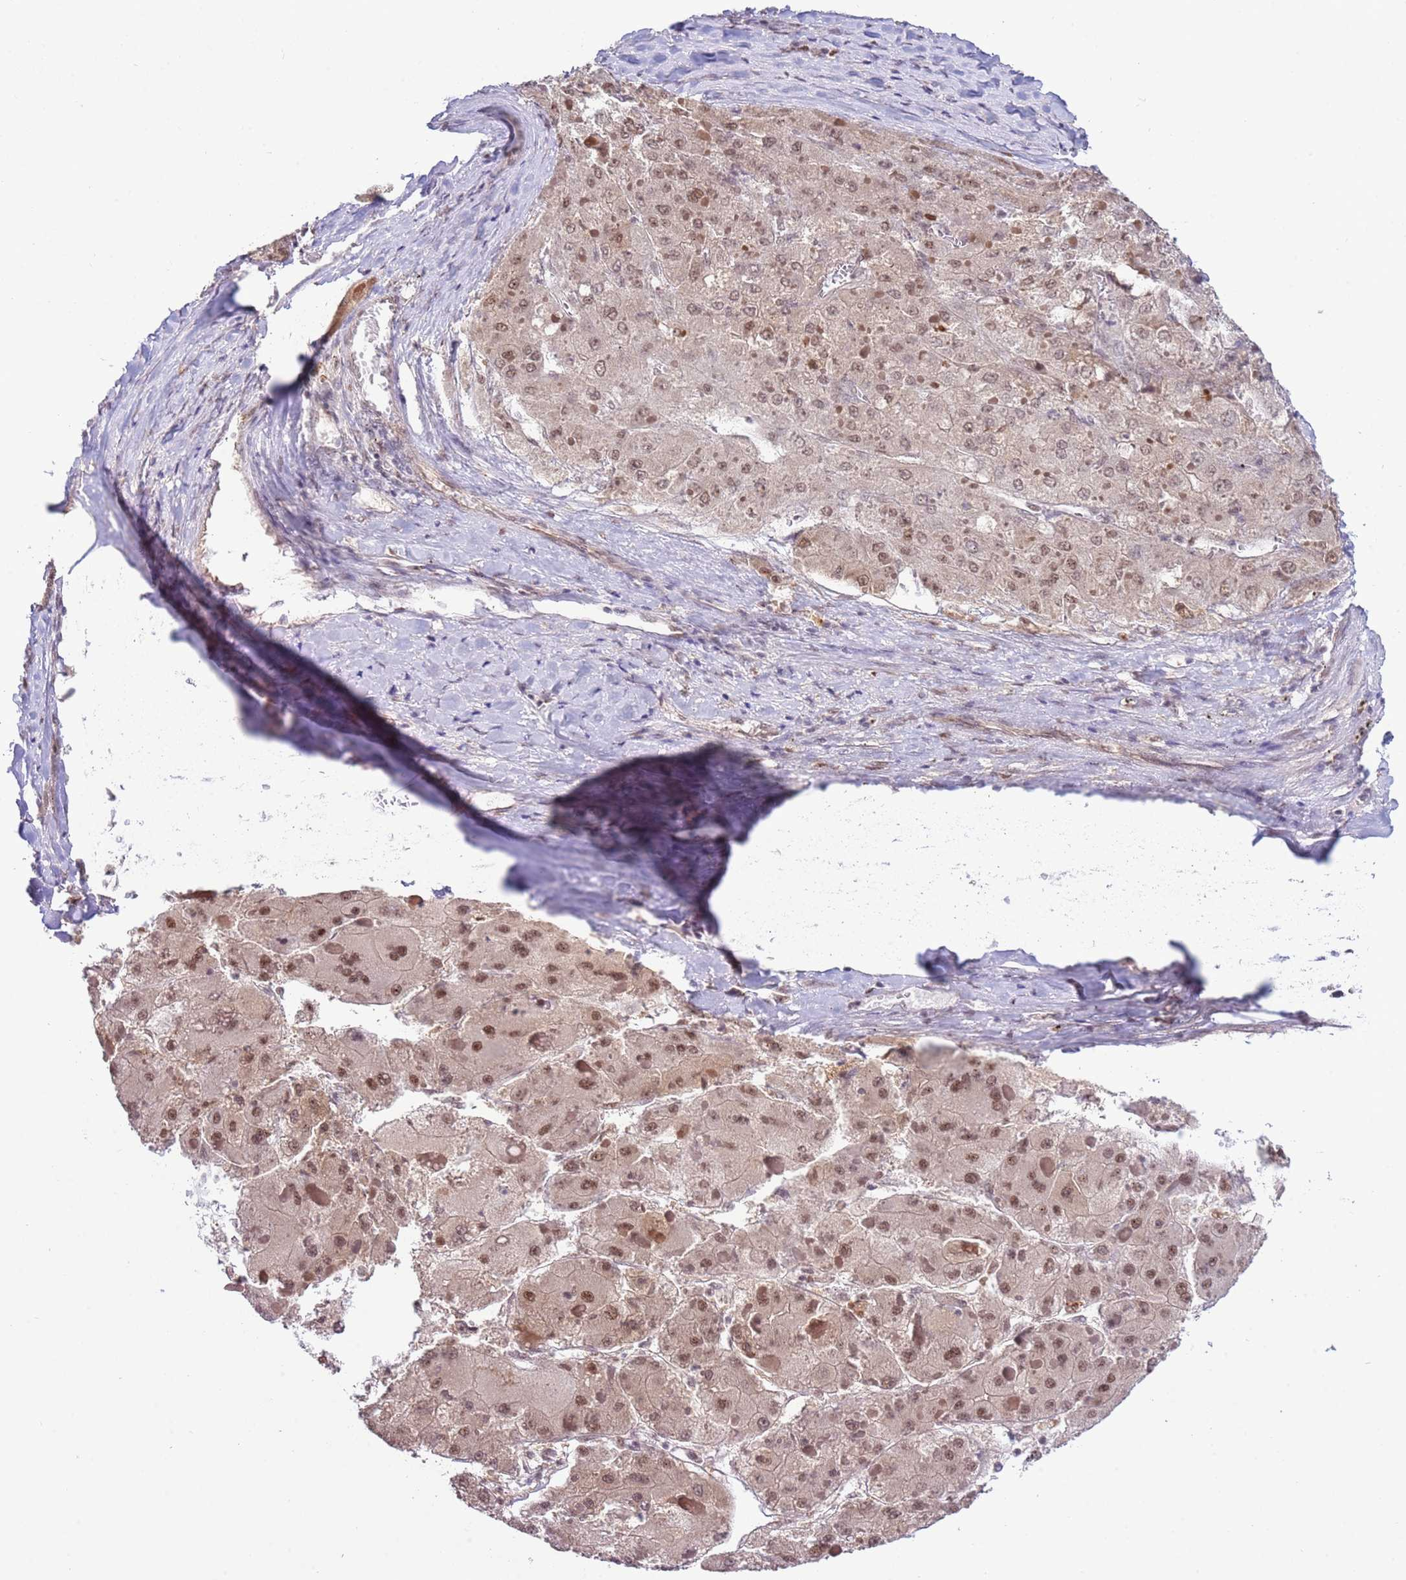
{"staining": {"intensity": "moderate", "quantity": ">75%", "location": "nuclear"}, "tissue": "liver cancer", "cell_type": "Tumor cells", "image_type": "cancer", "snomed": [{"axis": "morphology", "description": "Carcinoma, Hepatocellular, NOS"}, {"axis": "topography", "description": "Liver"}], "caption": "Protein analysis of hepatocellular carcinoma (liver) tissue exhibits moderate nuclear positivity in approximately >75% of tumor cells.", "gene": "PRPF6", "patient": {"sex": "female", "age": 73}}